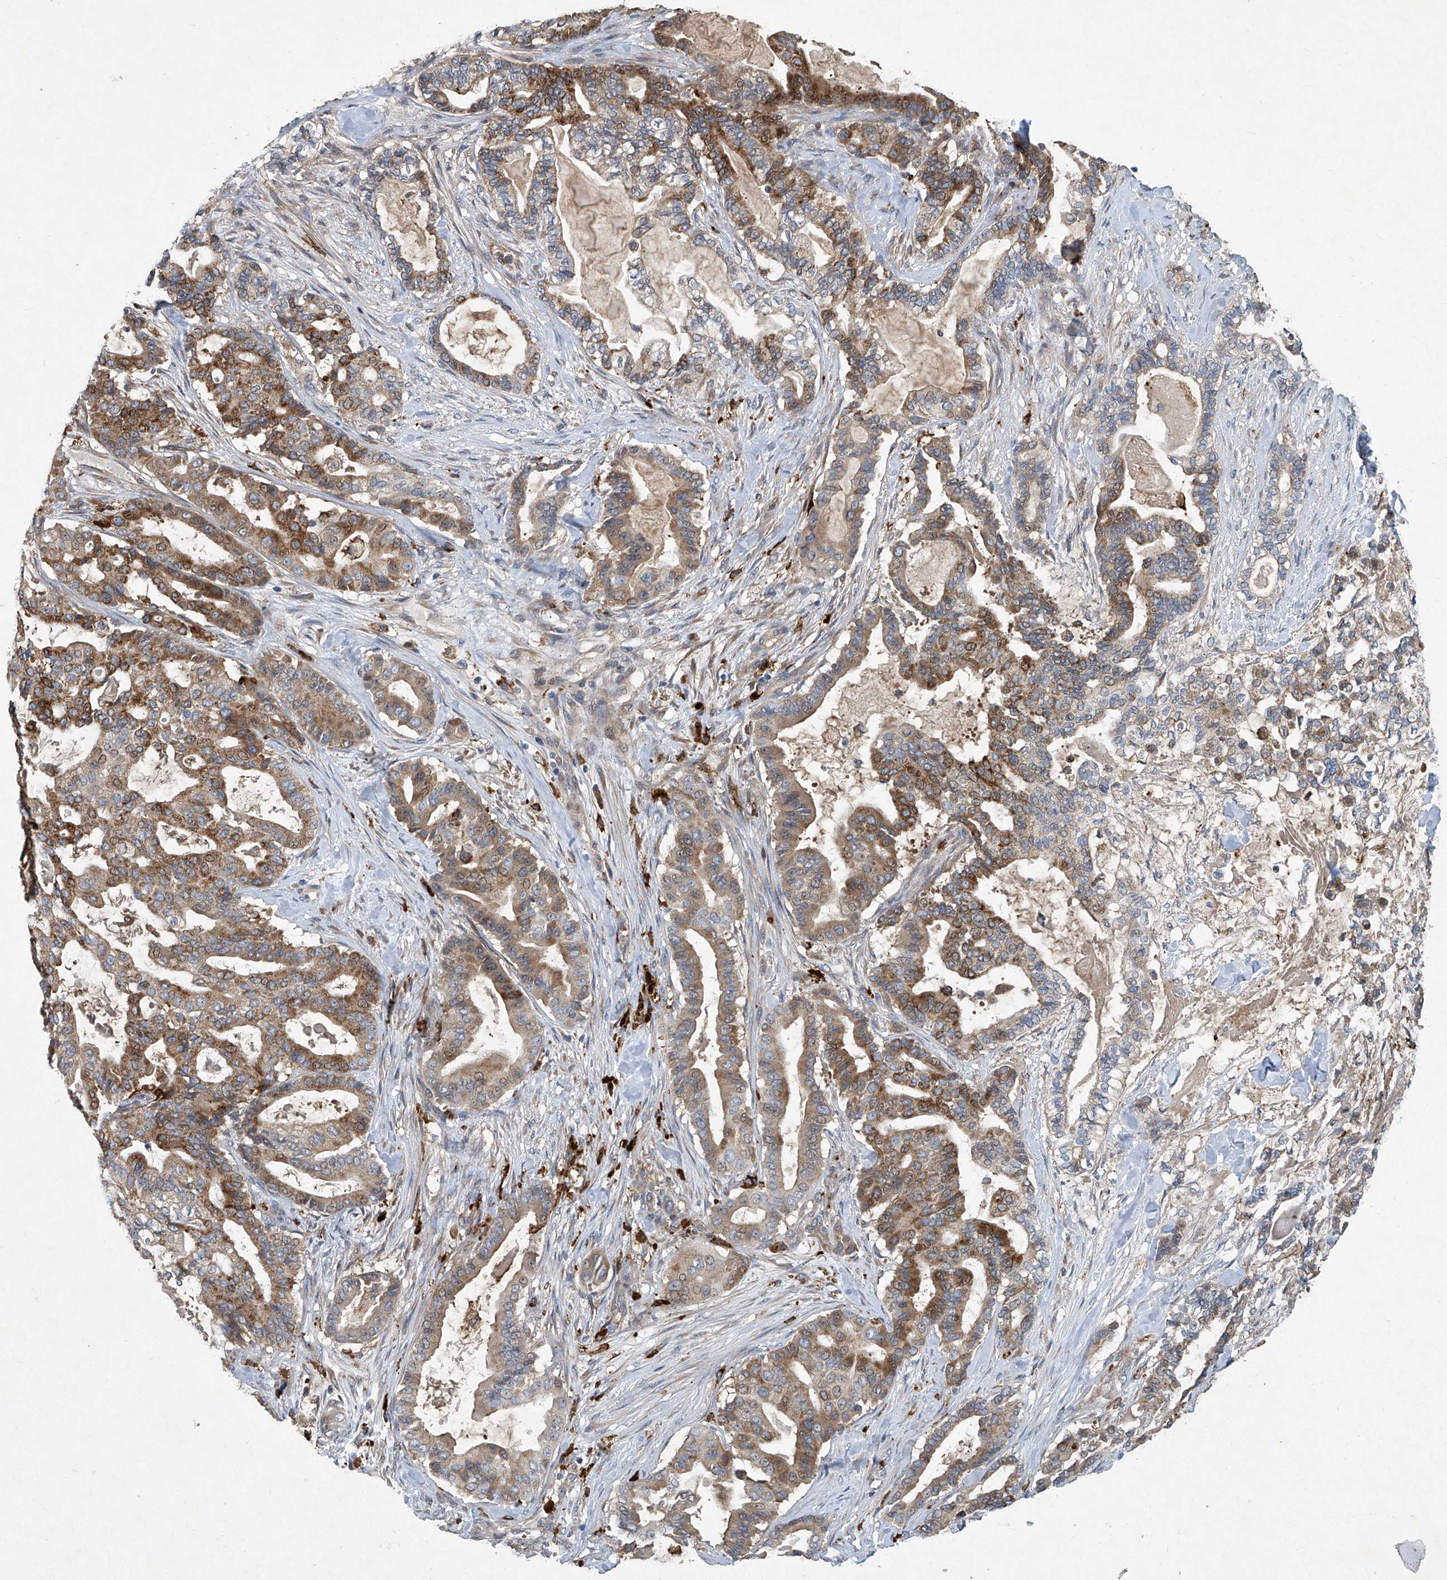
{"staining": {"intensity": "moderate", "quantity": ">75%", "location": "cytoplasmic/membranous"}, "tissue": "pancreatic cancer", "cell_type": "Tumor cells", "image_type": "cancer", "snomed": [{"axis": "morphology", "description": "Adenocarcinoma, NOS"}, {"axis": "topography", "description": "Pancreas"}], "caption": "Immunohistochemistry of human pancreatic adenocarcinoma exhibits medium levels of moderate cytoplasmic/membranous staining in approximately >75% of tumor cells. The staining was performed using DAB, with brown indicating positive protein expression. Nuclei are stained blue with hematoxylin.", "gene": "FAM167A", "patient": {"sex": "male", "age": 63}}